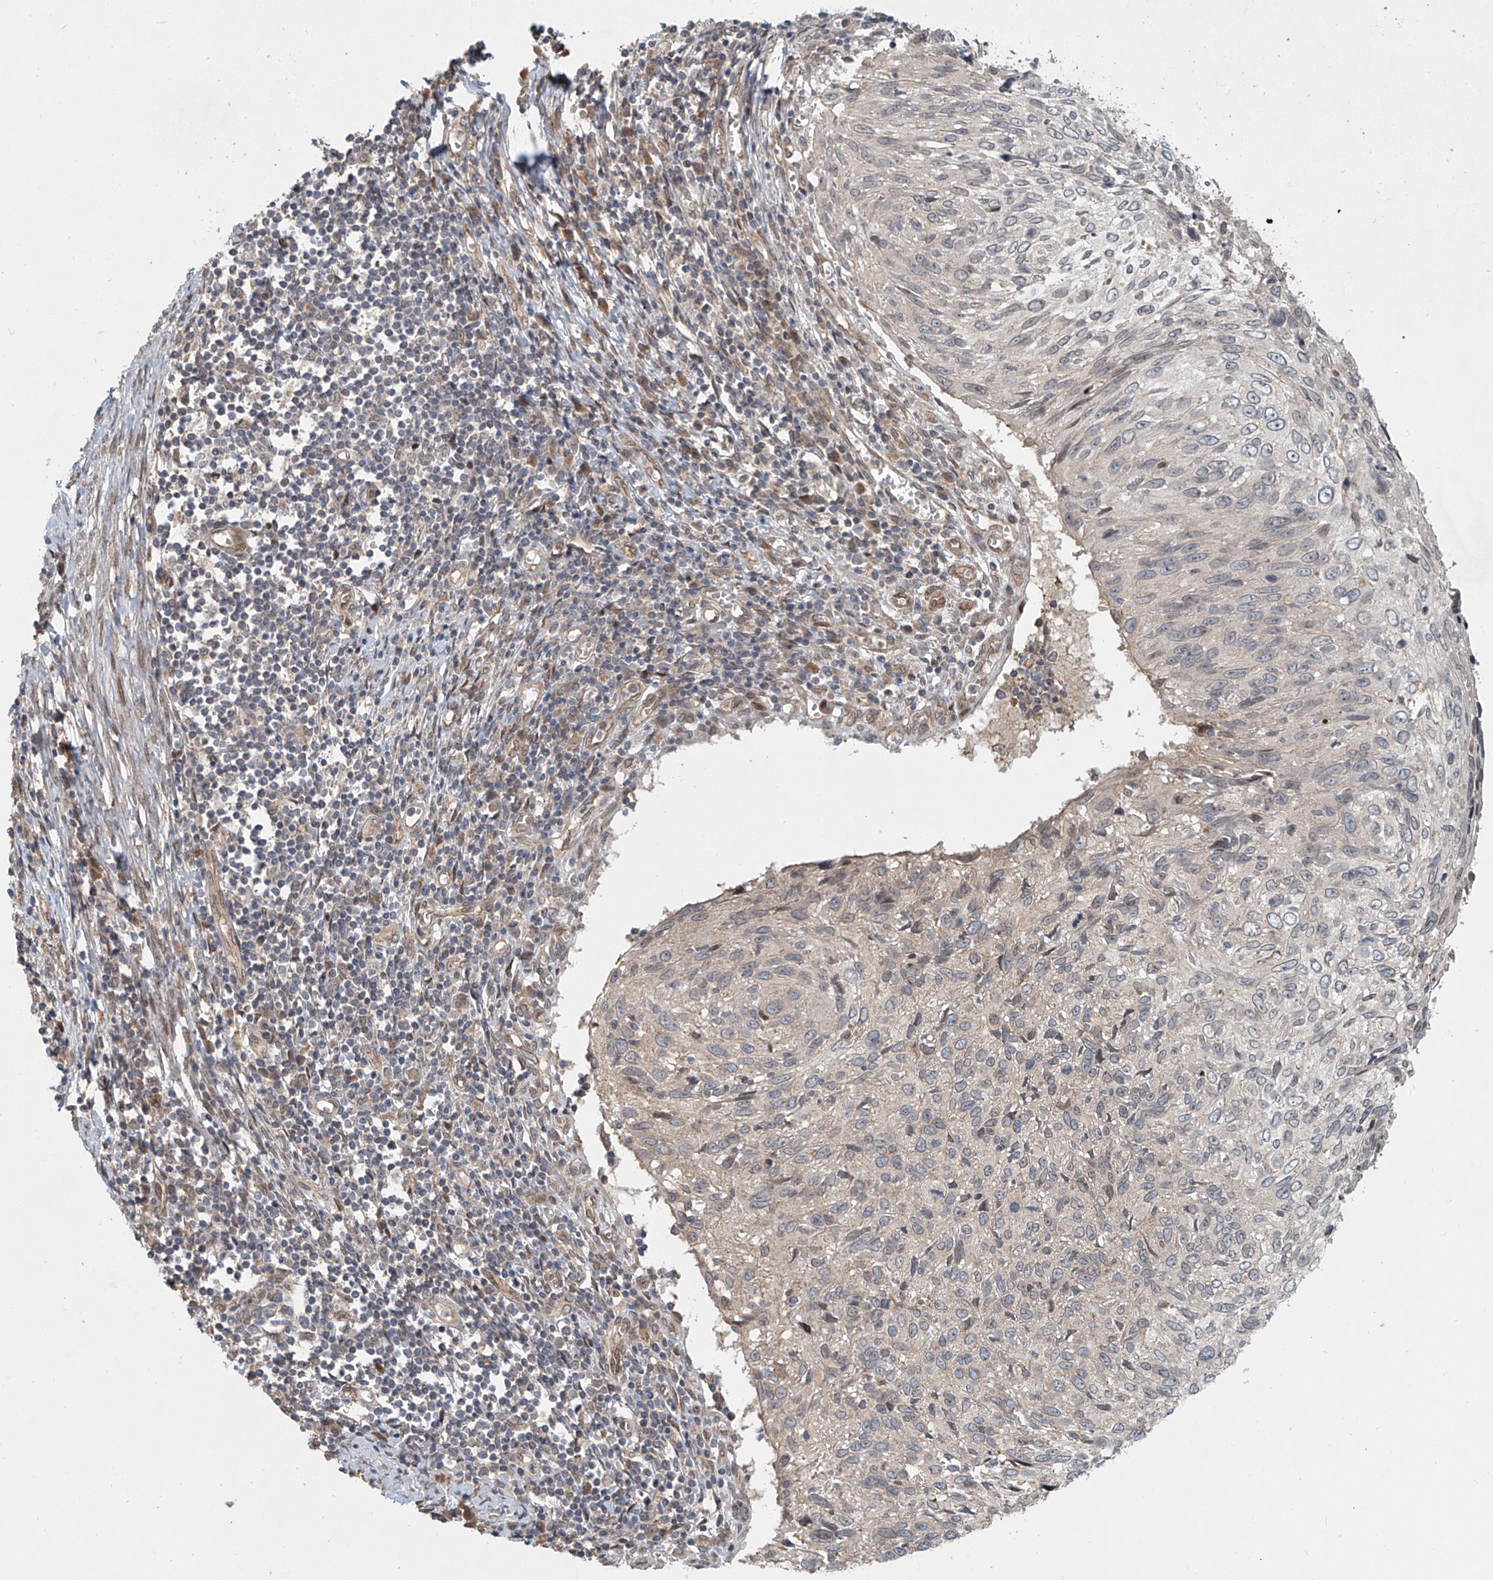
{"staining": {"intensity": "negative", "quantity": "none", "location": "none"}, "tissue": "cervical cancer", "cell_type": "Tumor cells", "image_type": "cancer", "snomed": [{"axis": "morphology", "description": "Squamous cell carcinoma, NOS"}, {"axis": "topography", "description": "Cervix"}], "caption": "Tumor cells are negative for brown protein staining in cervical cancer (squamous cell carcinoma). (Stains: DAB (3,3'-diaminobenzidine) immunohistochemistry (IHC) with hematoxylin counter stain, Microscopy: brightfield microscopy at high magnification).", "gene": "SASH1", "patient": {"sex": "female", "age": 51}}